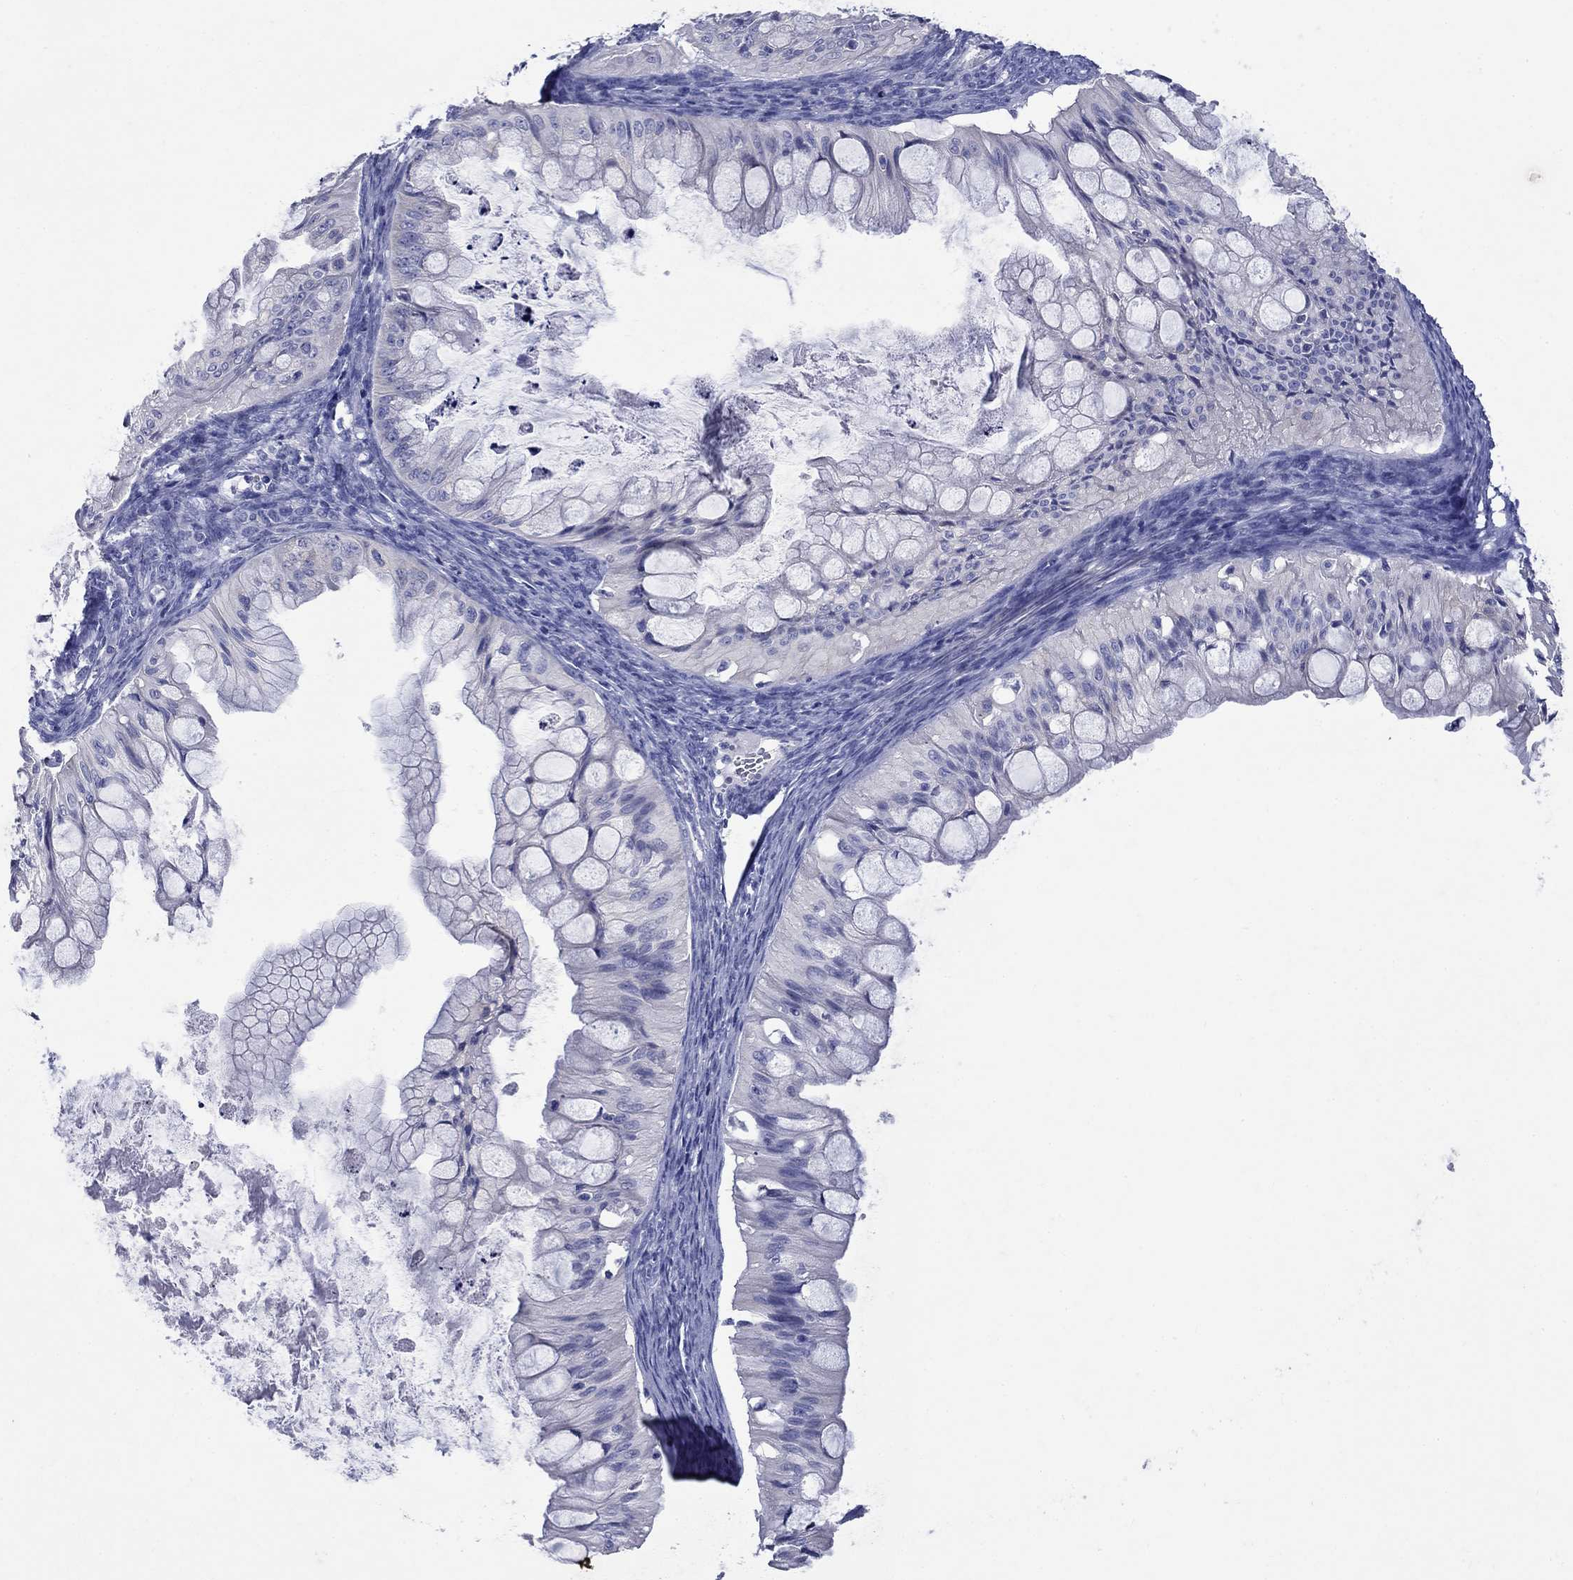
{"staining": {"intensity": "negative", "quantity": "none", "location": "none"}, "tissue": "ovarian cancer", "cell_type": "Tumor cells", "image_type": "cancer", "snomed": [{"axis": "morphology", "description": "Cystadenocarcinoma, mucinous, NOS"}, {"axis": "topography", "description": "Ovary"}], "caption": "Immunohistochemistry (IHC) photomicrograph of neoplastic tissue: human ovarian mucinous cystadenocarcinoma stained with DAB displays no significant protein positivity in tumor cells. Nuclei are stained in blue.", "gene": "SULT2B1", "patient": {"sex": "female", "age": 57}}